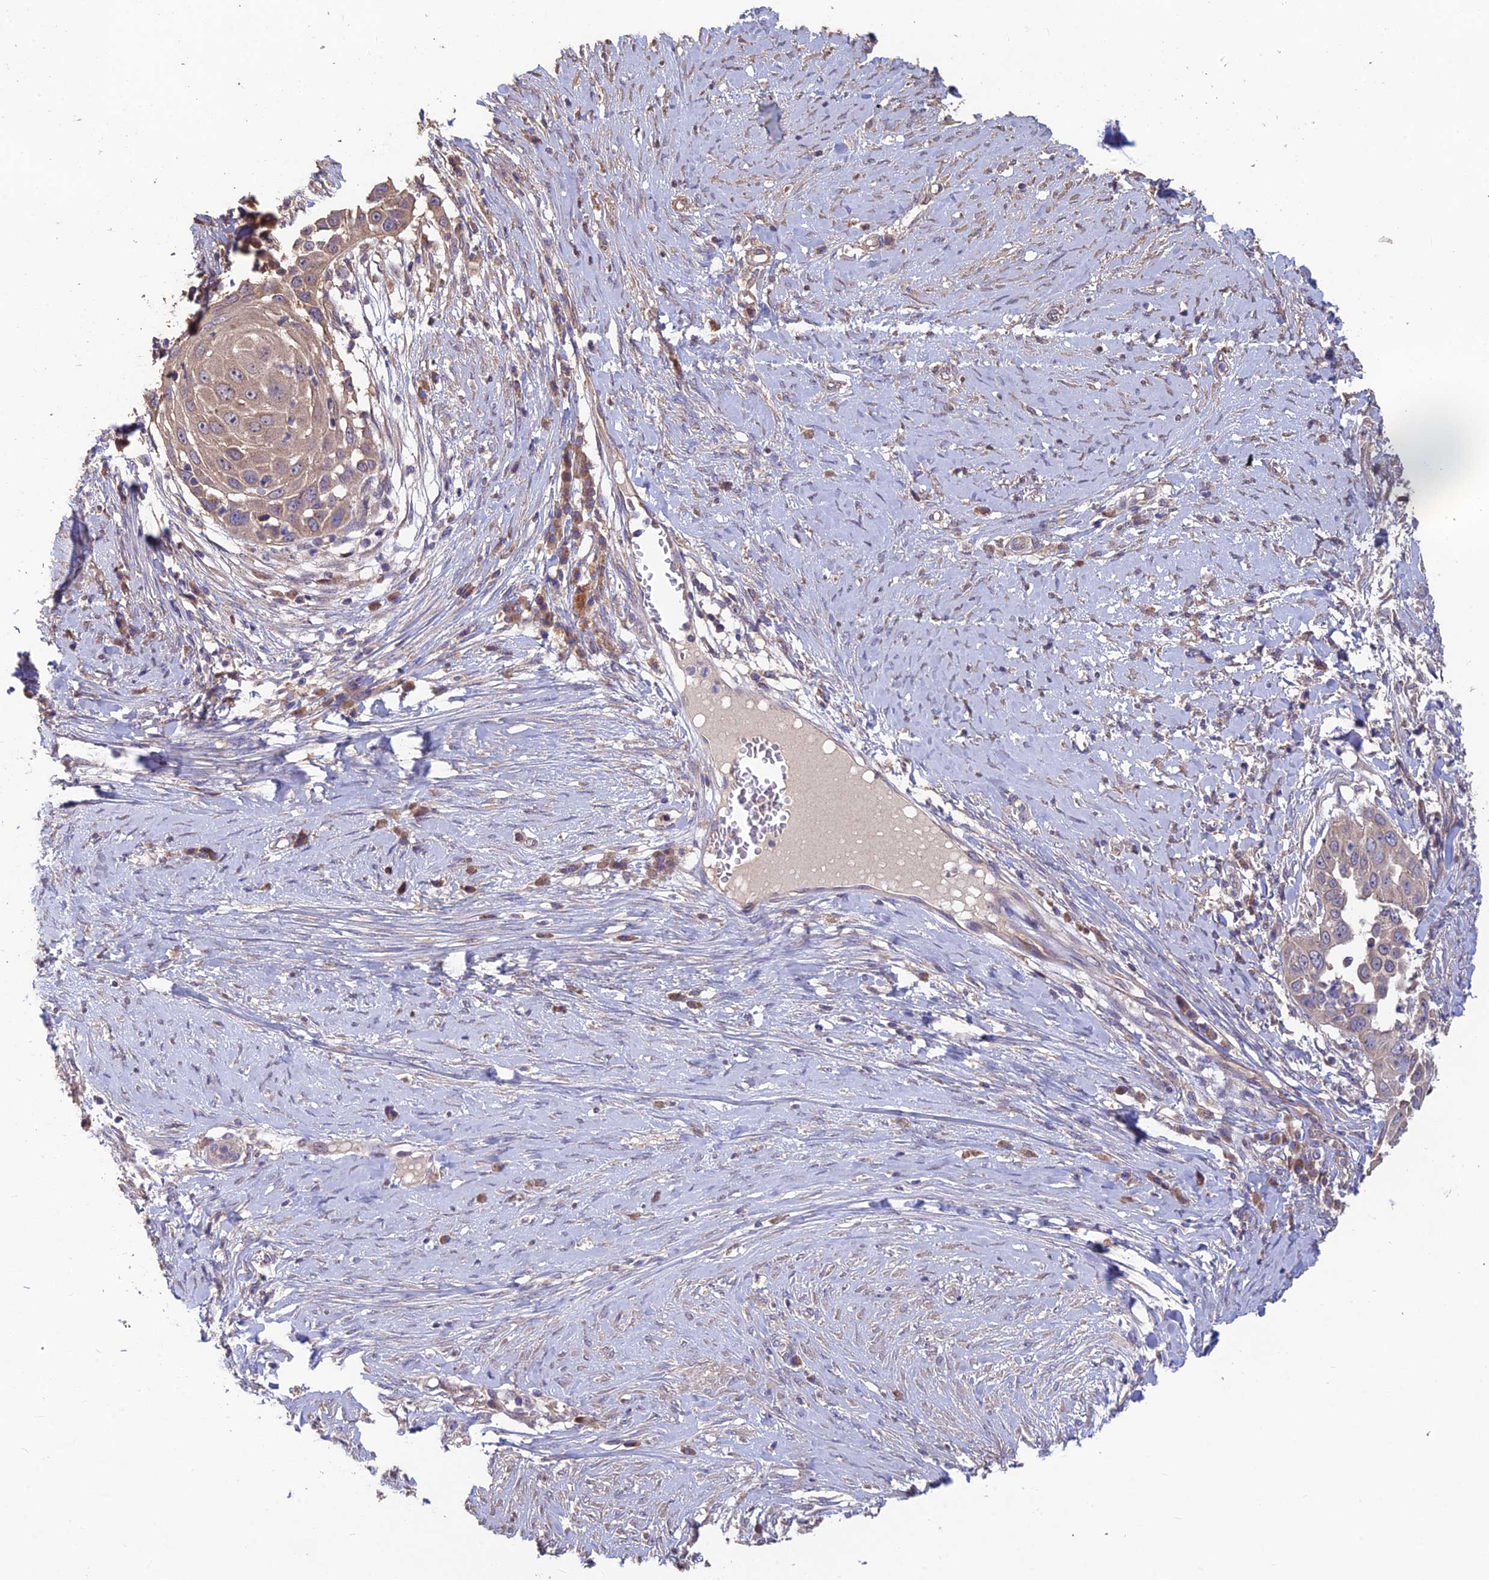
{"staining": {"intensity": "weak", "quantity": ">75%", "location": "cytoplasmic/membranous"}, "tissue": "skin cancer", "cell_type": "Tumor cells", "image_type": "cancer", "snomed": [{"axis": "morphology", "description": "Squamous cell carcinoma, NOS"}, {"axis": "topography", "description": "Skin"}], "caption": "Protein positivity by immunohistochemistry shows weak cytoplasmic/membranous positivity in approximately >75% of tumor cells in squamous cell carcinoma (skin).", "gene": "SHISA5", "patient": {"sex": "female", "age": 44}}